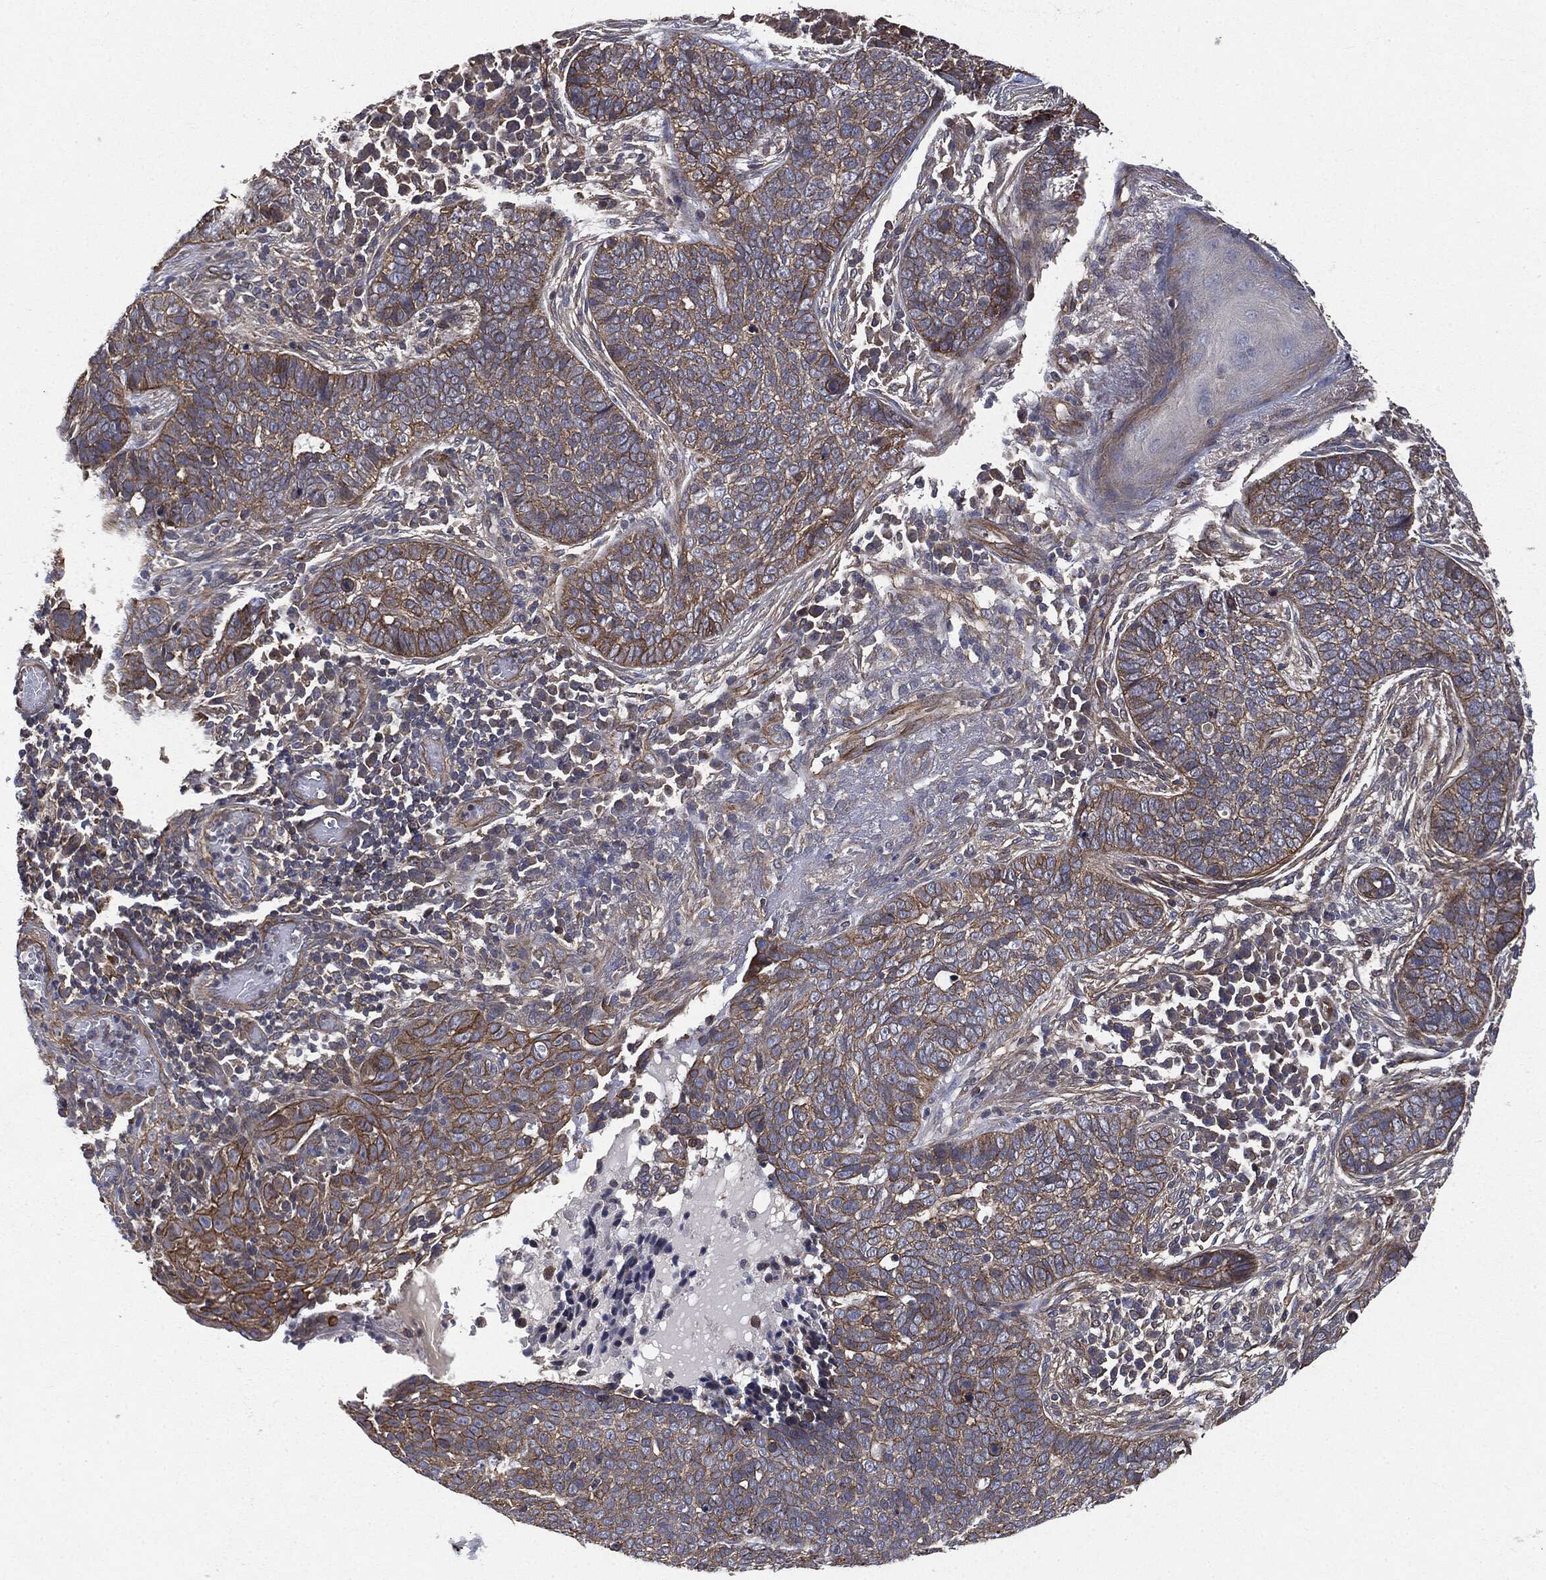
{"staining": {"intensity": "moderate", "quantity": ">75%", "location": "cytoplasmic/membranous"}, "tissue": "skin cancer", "cell_type": "Tumor cells", "image_type": "cancer", "snomed": [{"axis": "morphology", "description": "Basal cell carcinoma"}, {"axis": "topography", "description": "Skin"}], "caption": "Protein staining demonstrates moderate cytoplasmic/membranous staining in approximately >75% of tumor cells in skin cancer (basal cell carcinoma).", "gene": "EPS15L1", "patient": {"sex": "female", "age": 69}}